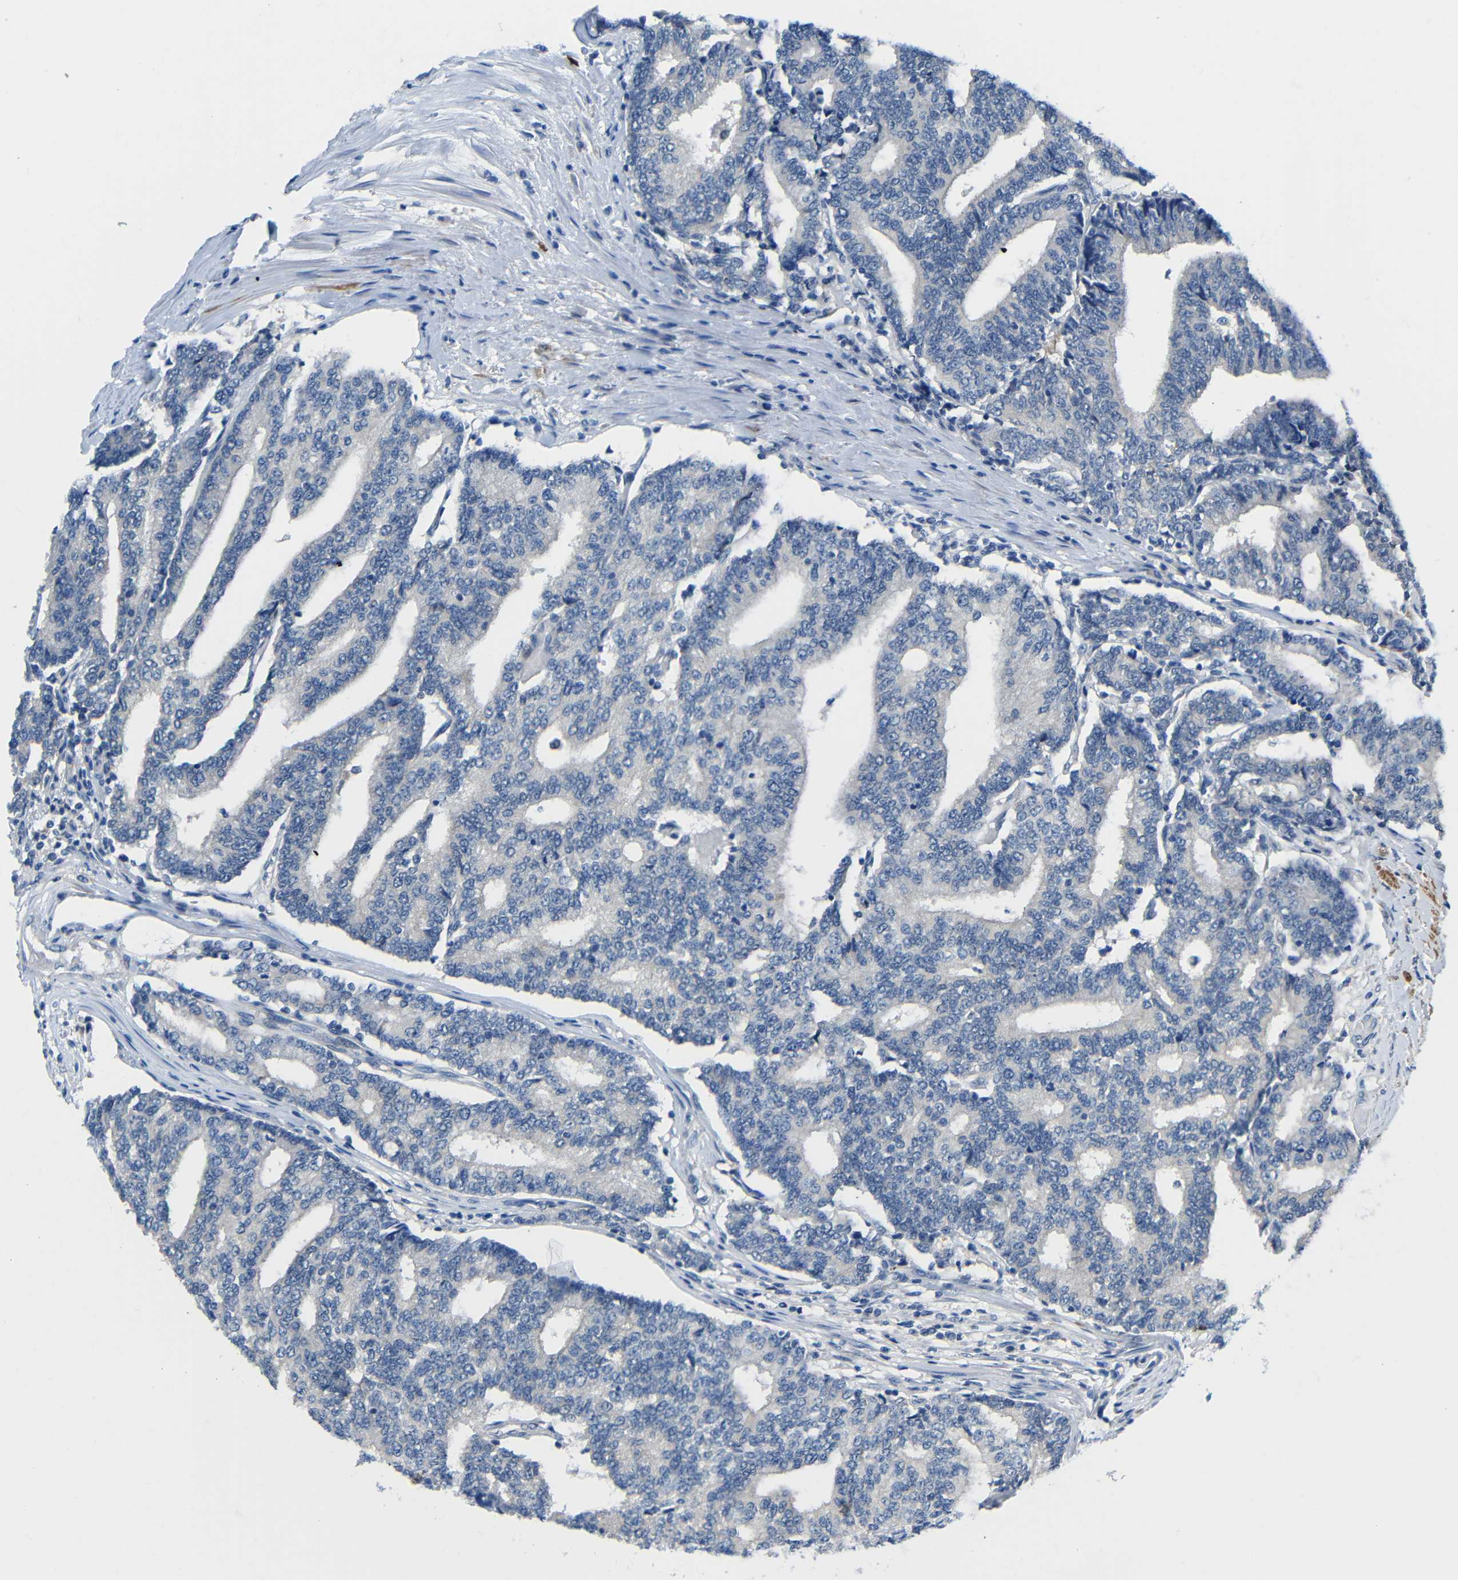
{"staining": {"intensity": "negative", "quantity": "none", "location": "none"}, "tissue": "prostate cancer", "cell_type": "Tumor cells", "image_type": "cancer", "snomed": [{"axis": "morphology", "description": "Normal tissue, NOS"}, {"axis": "morphology", "description": "Adenocarcinoma, High grade"}, {"axis": "topography", "description": "Prostate"}, {"axis": "topography", "description": "Seminal veicle"}], "caption": "A histopathology image of adenocarcinoma (high-grade) (prostate) stained for a protein displays no brown staining in tumor cells.", "gene": "NEGR1", "patient": {"sex": "male", "age": 55}}